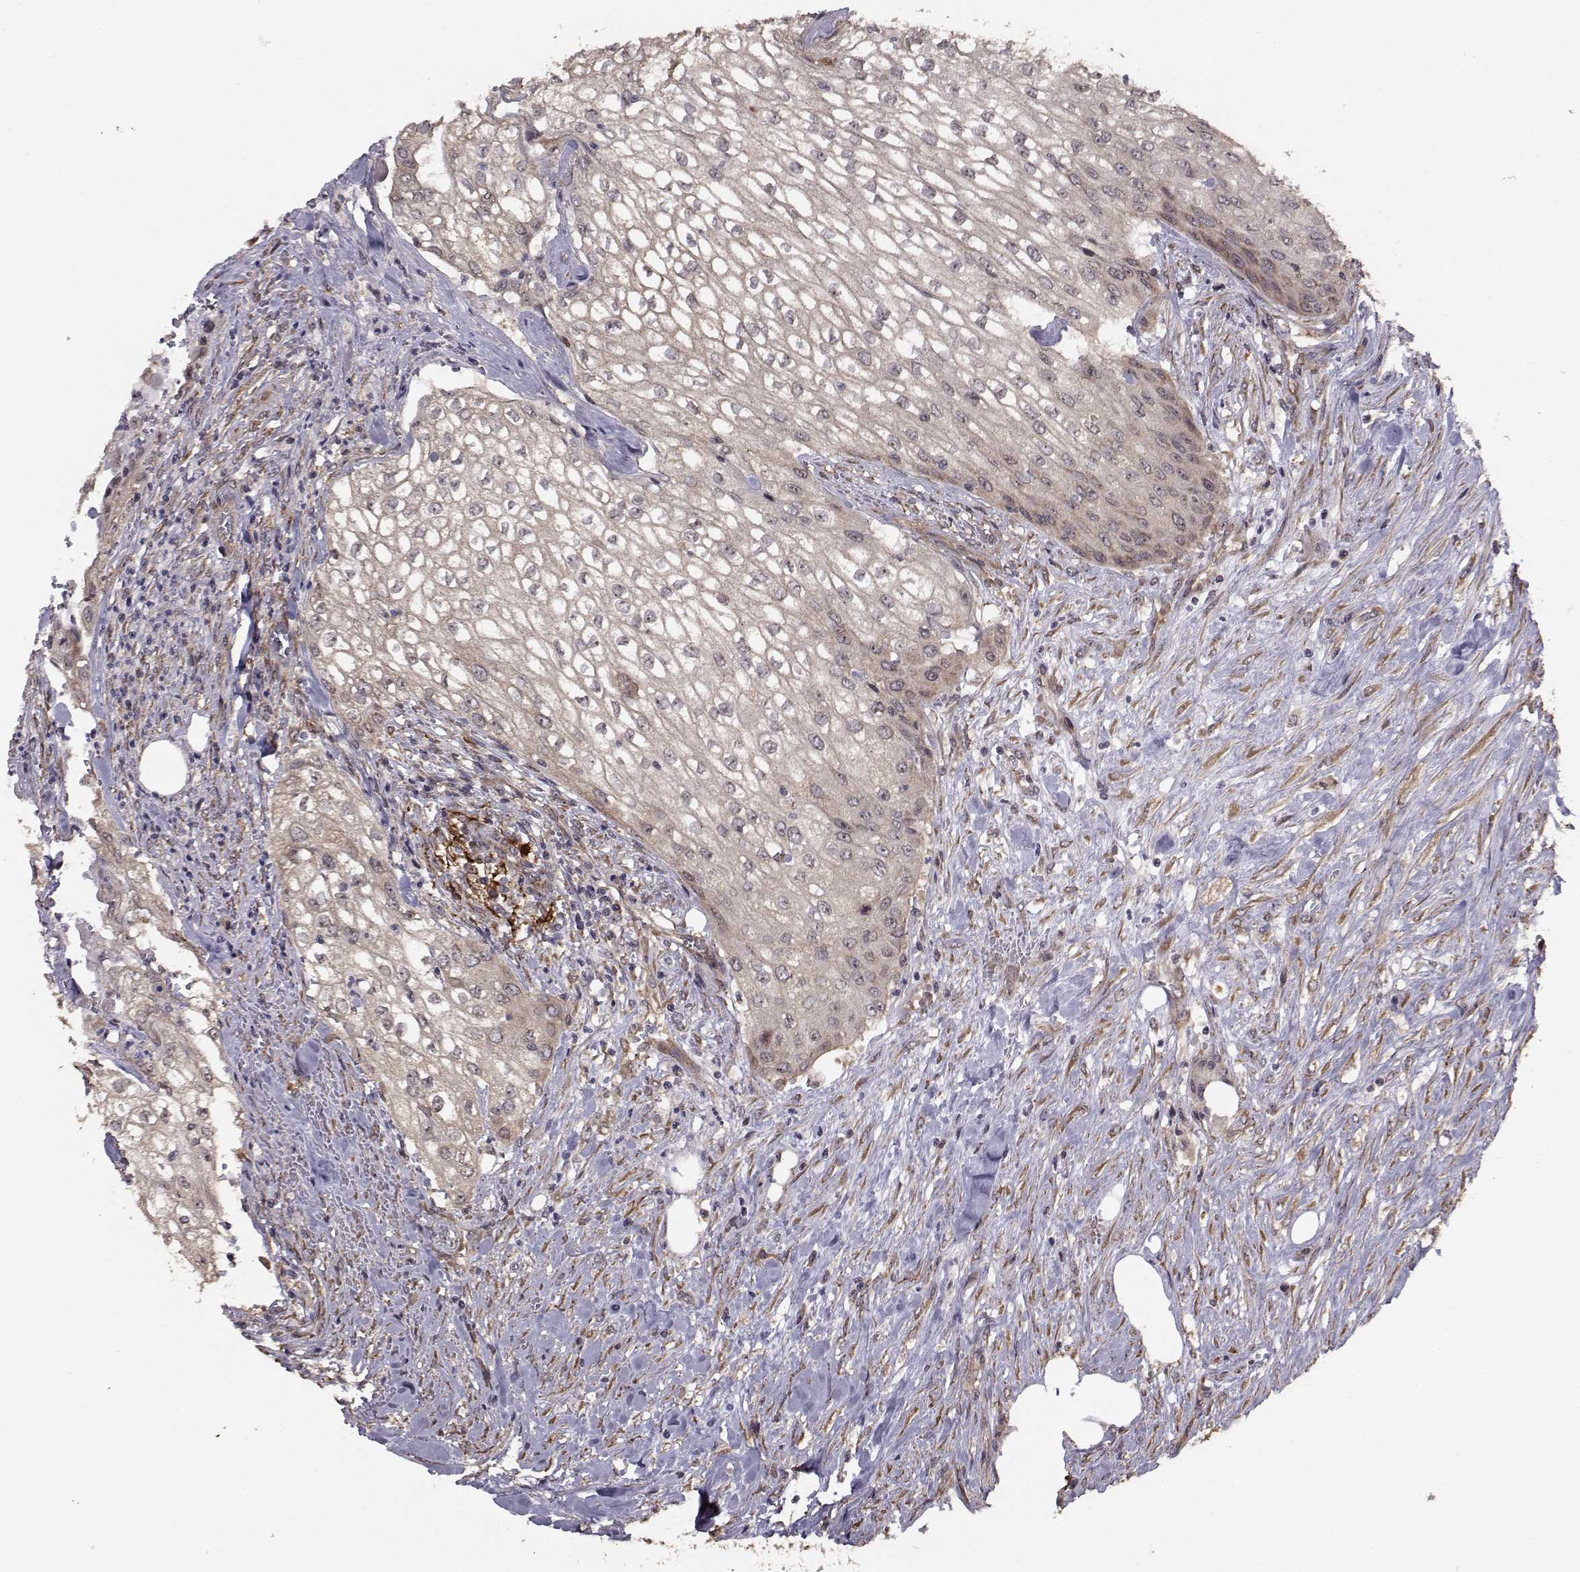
{"staining": {"intensity": "negative", "quantity": "none", "location": "none"}, "tissue": "urothelial cancer", "cell_type": "Tumor cells", "image_type": "cancer", "snomed": [{"axis": "morphology", "description": "Urothelial carcinoma, High grade"}, {"axis": "topography", "description": "Urinary bladder"}], "caption": "The IHC histopathology image has no significant staining in tumor cells of urothelial cancer tissue.", "gene": "TRIP10", "patient": {"sex": "male", "age": 62}}